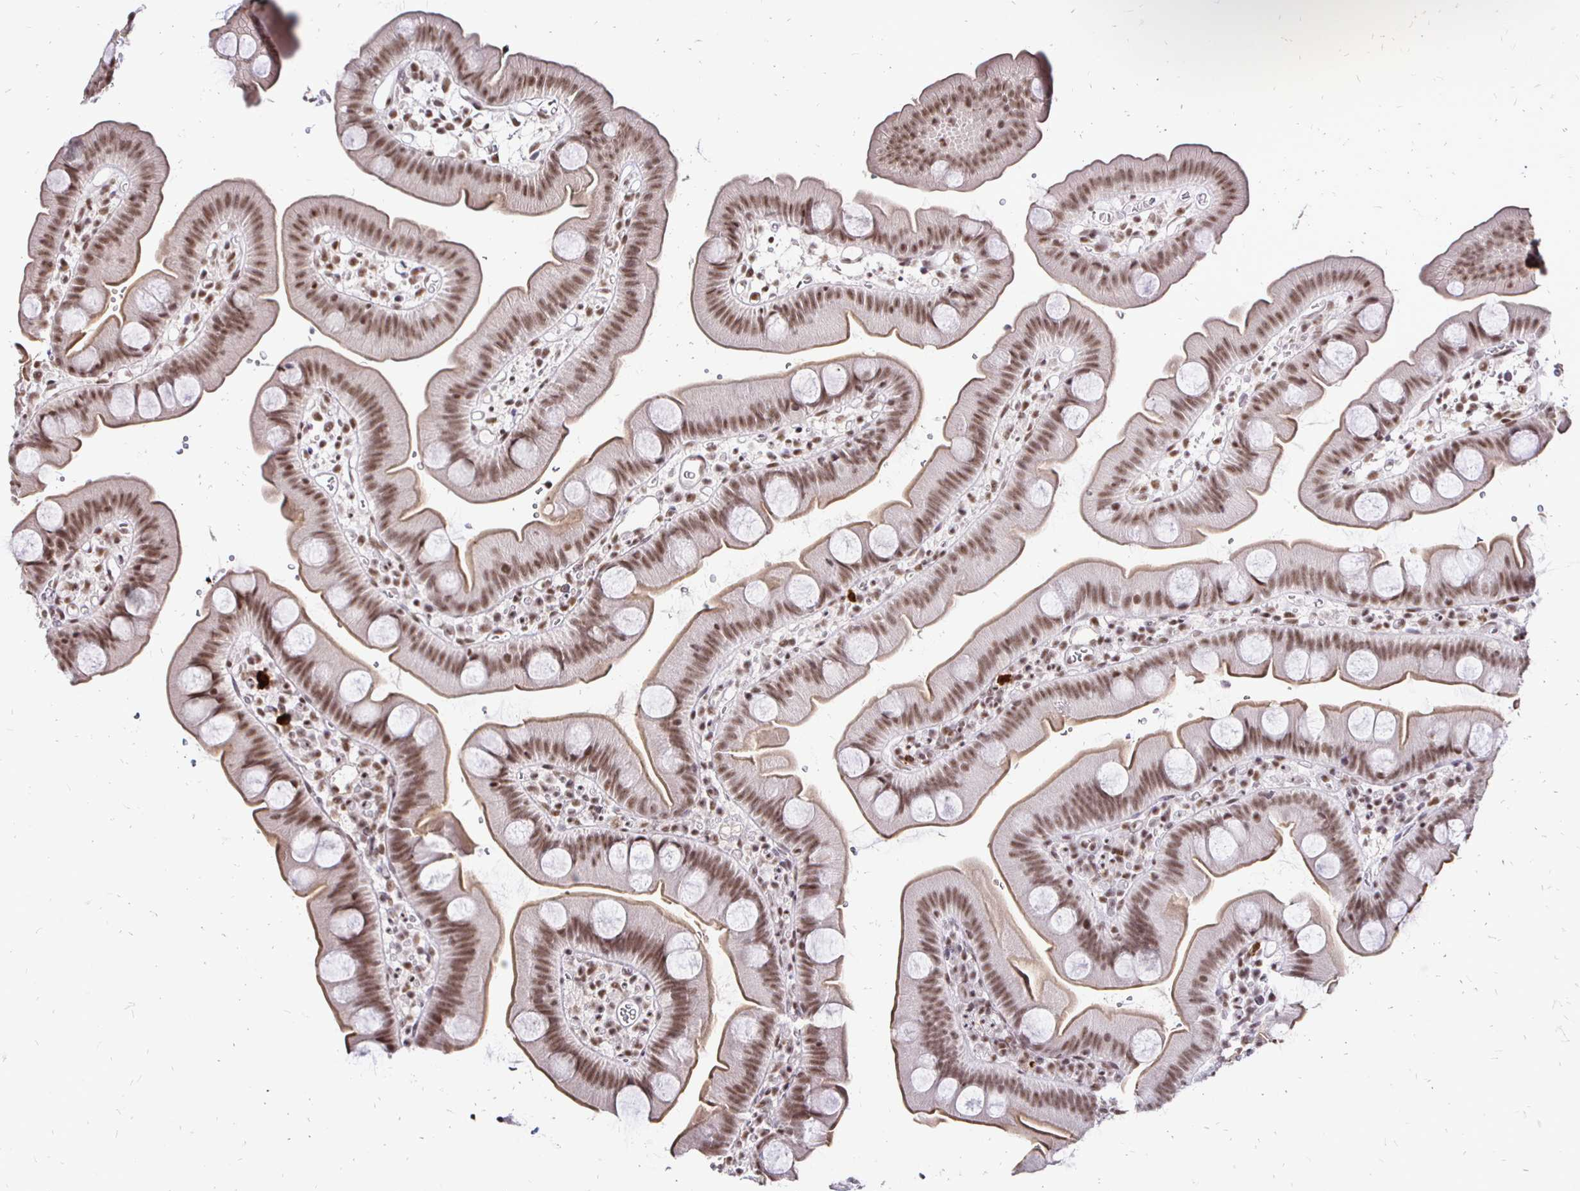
{"staining": {"intensity": "moderate", "quantity": ">75%", "location": "cytoplasmic/membranous,nuclear"}, "tissue": "small intestine", "cell_type": "Glandular cells", "image_type": "normal", "snomed": [{"axis": "morphology", "description": "Normal tissue, NOS"}, {"axis": "topography", "description": "Small intestine"}], "caption": "There is medium levels of moderate cytoplasmic/membranous,nuclear expression in glandular cells of normal small intestine, as demonstrated by immunohistochemical staining (brown color).", "gene": "SIN3A", "patient": {"sex": "female", "age": 68}}